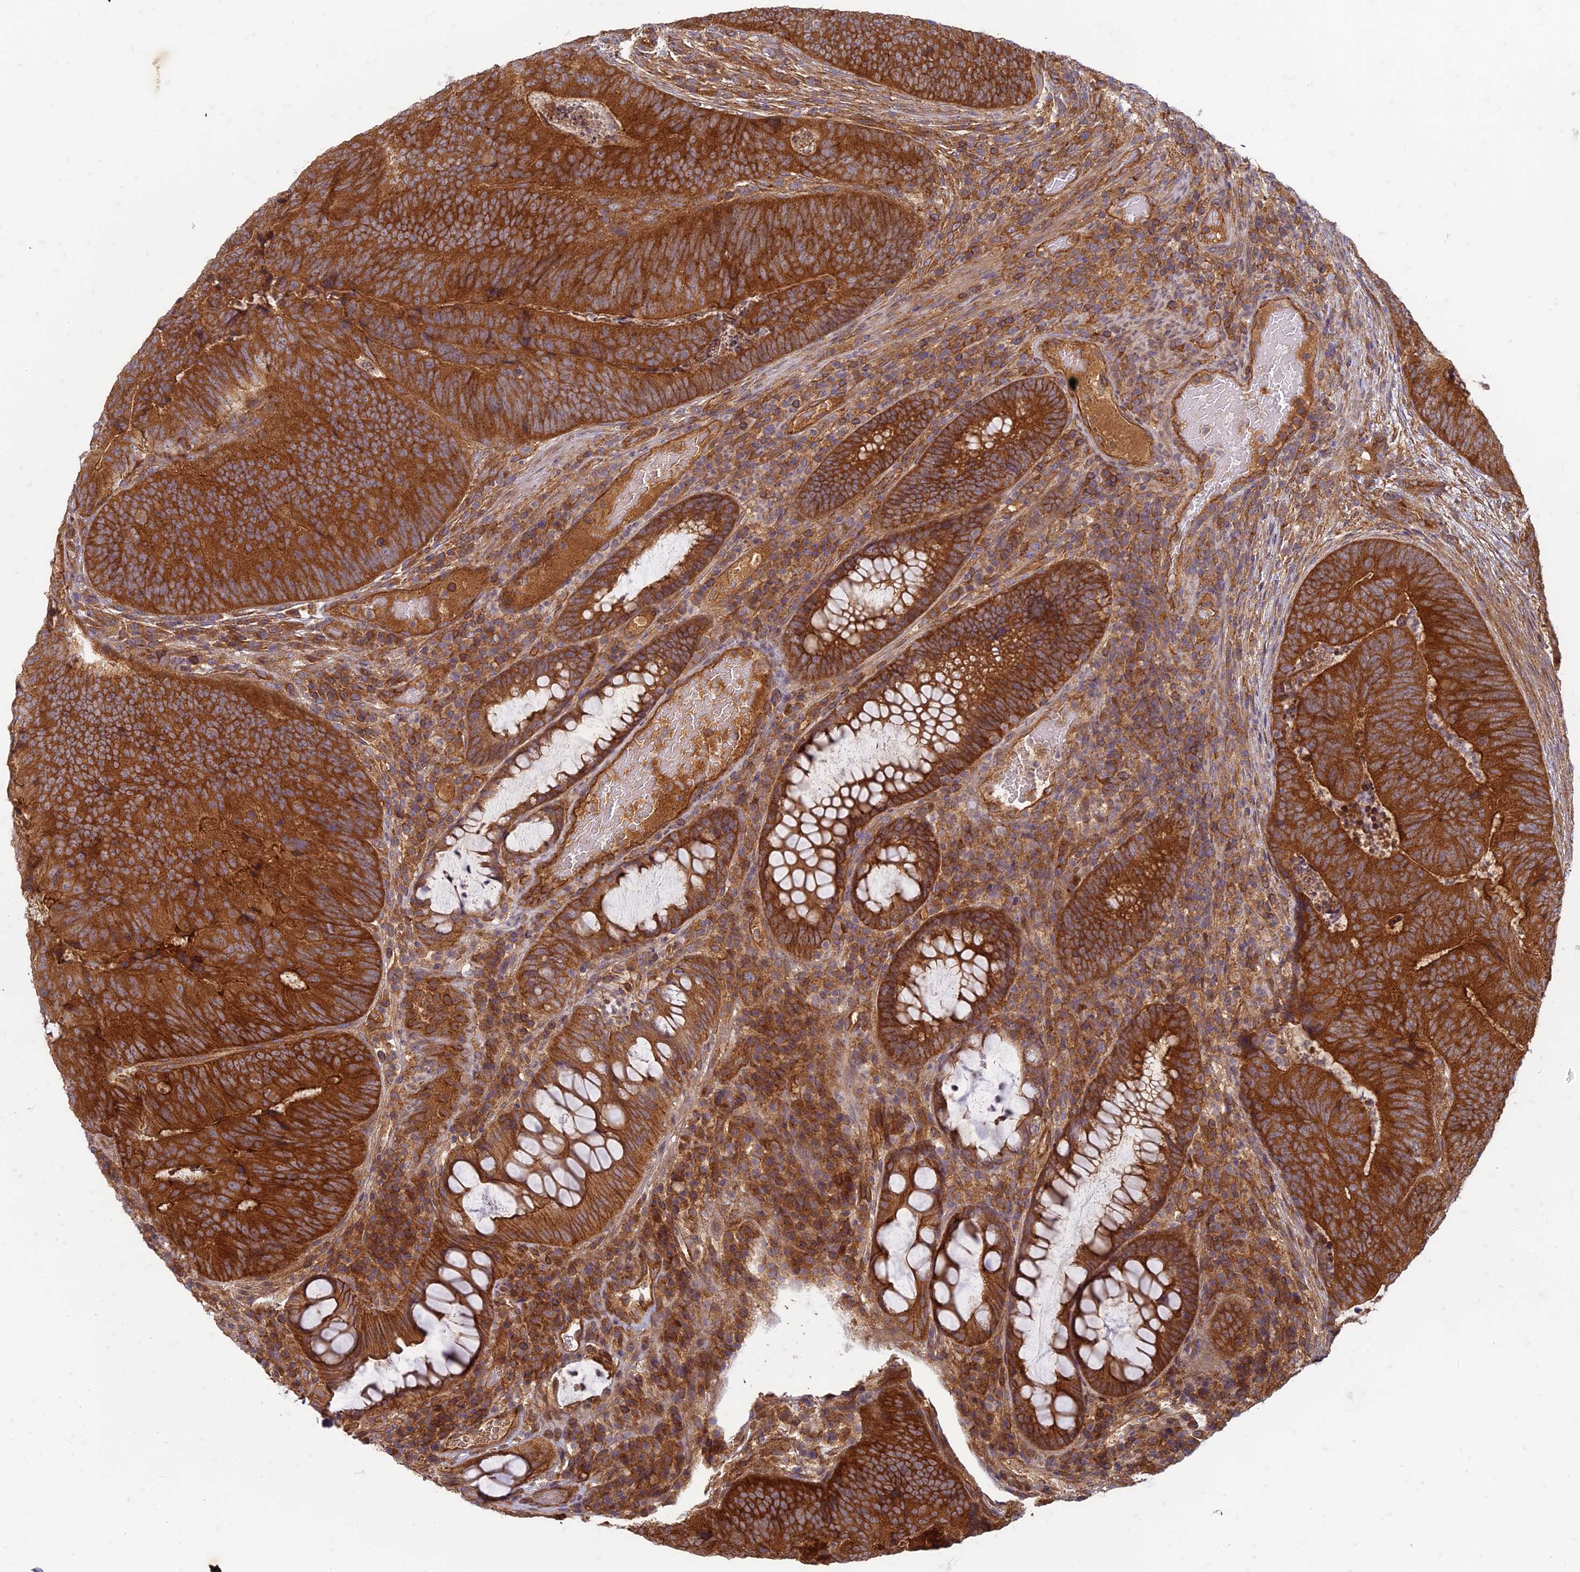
{"staining": {"intensity": "strong", "quantity": ">75%", "location": "cytoplasmic/membranous"}, "tissue": "colorectal cancer", "cell_type": "Tumor cells", "image_type": "cancer", "snomed": [{"axis": "morphology", "description": "Adenocarcinoma, NOS"}, {"axis": "topography", "description": "Colon"}], "caption": "Human adenocarcinoma (colorectal) stained with a protein marker demonstrates strong staining in tumor cells.", "gene": "TCF25", "patient": {"sex": "female", "age": 67}}